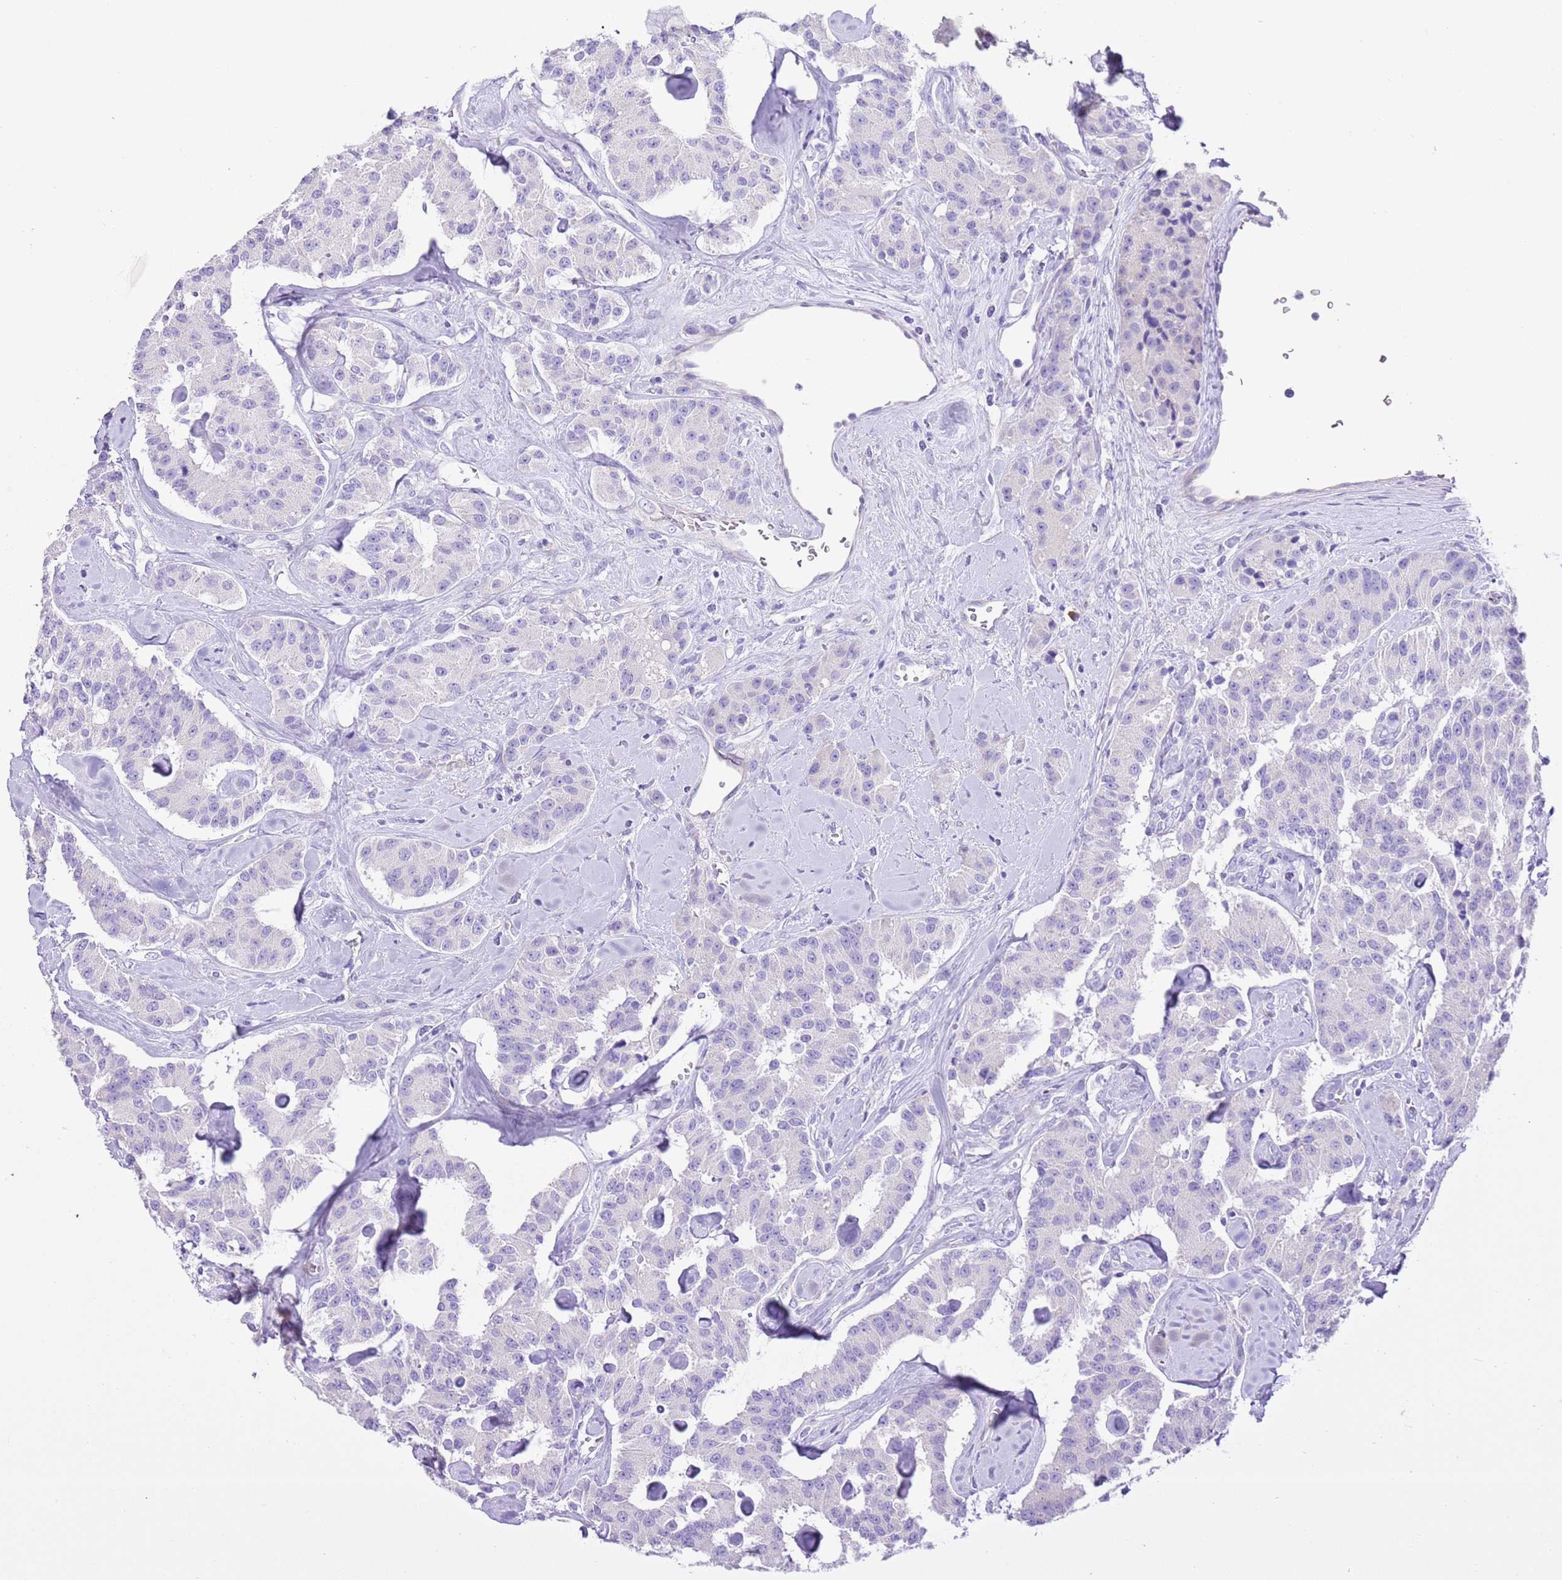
{"staining": {"intensity": "negative", "quantity": "none", "location": "none"}, "tissue": "carcinoid", "cell_type": "Tumor cells", "image_type": "cancer", "snomed": [{"axis": "morphology", "description": "Carcinoid, malignant, NOS"}, {"axis": "topography", "description": "Pancreas"}], "caption": "An immunohistochemistry image of carcinoid is shown. There is no staining in tumor cells of carcinoid. (Brightfield microscopy of DAB immunohistochemistry at high magnification).", "gene": "AAR2", "patient": {"sex": "male", "age": 41}}